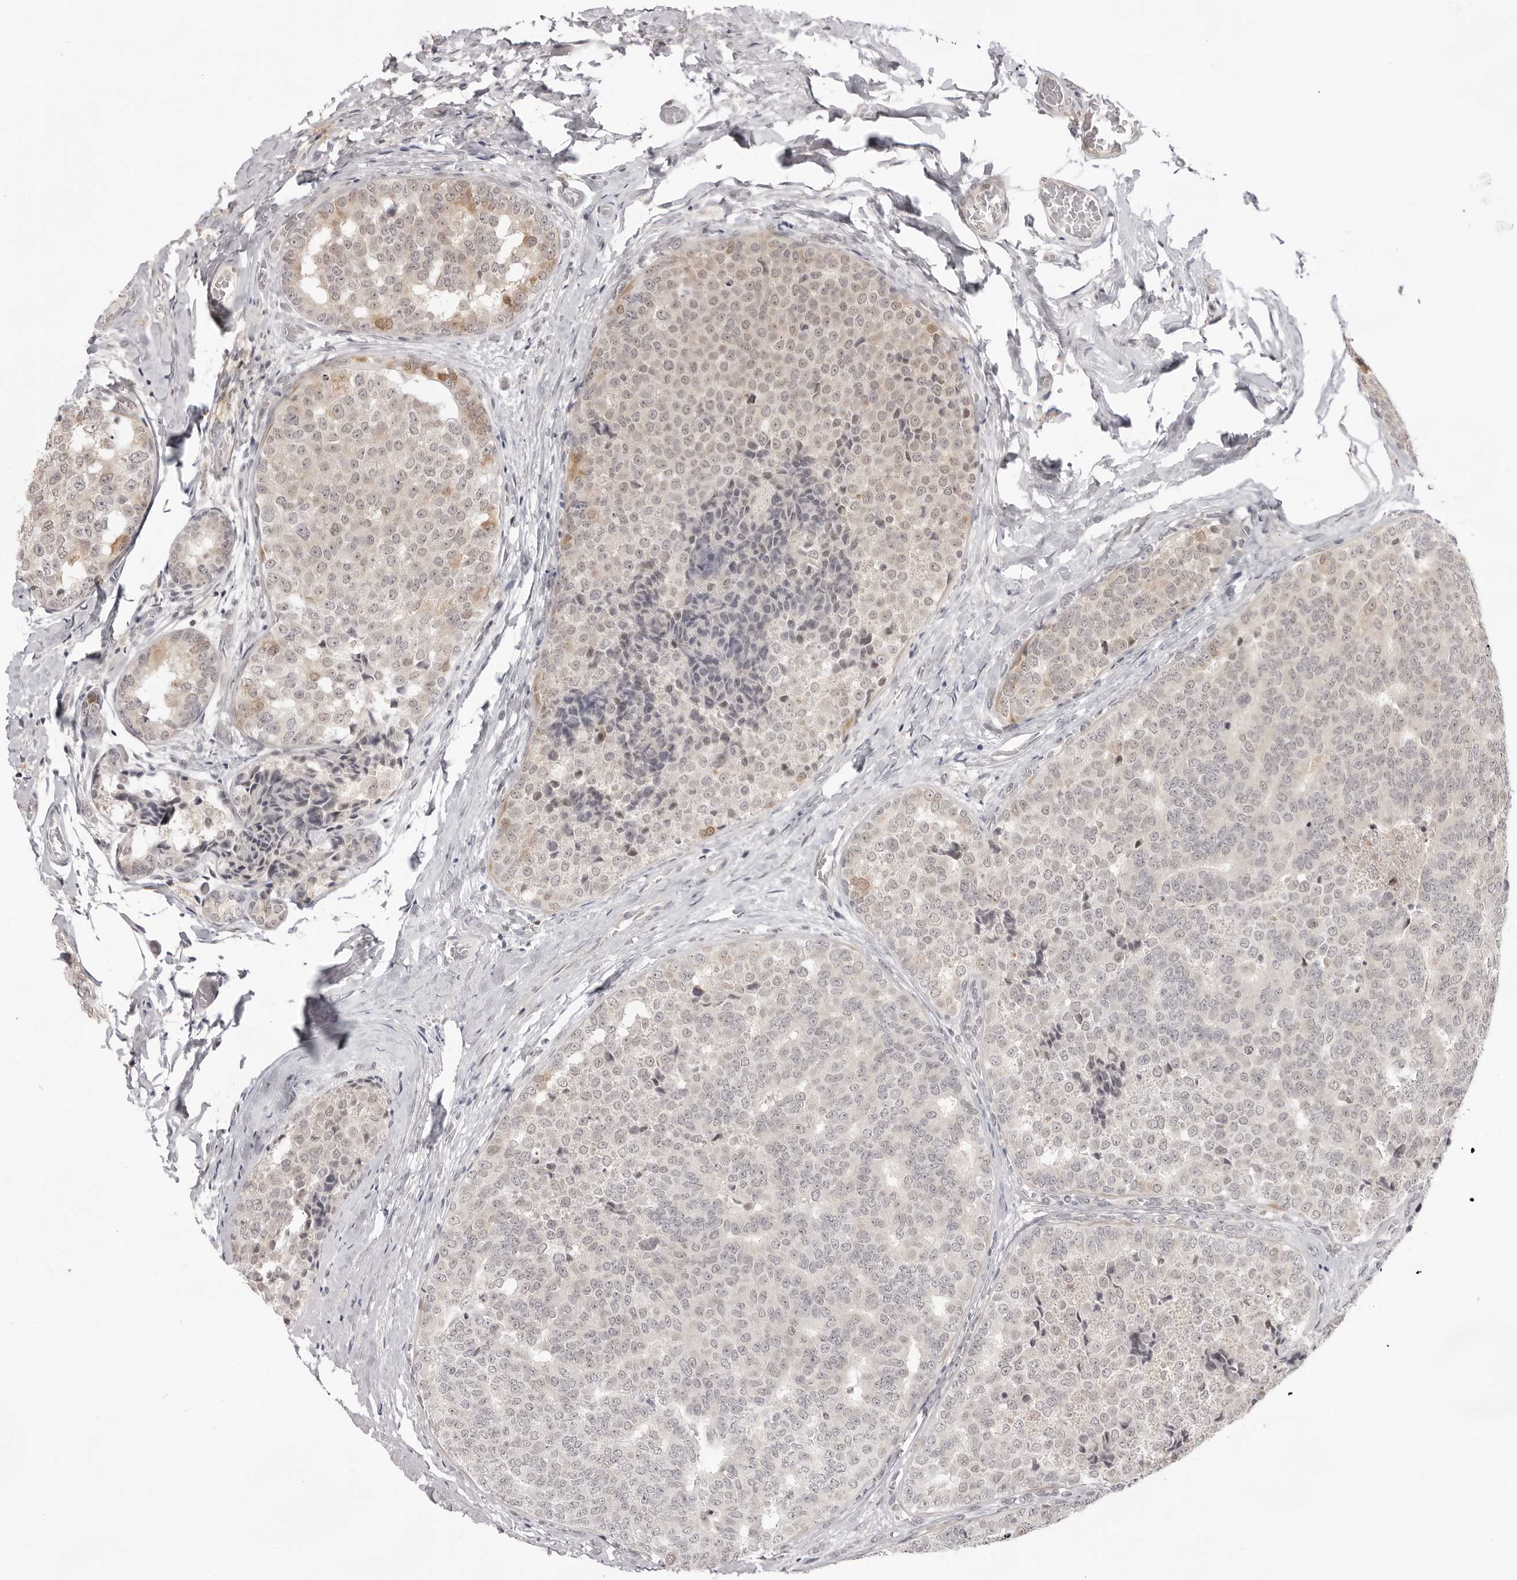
{"staining": {"intensity": "weak", "quantity": "25%-75%", "location": "nuclear"}, "tissue": "breast cancer", "cell_type": "Tumor cells", "image_type": "cancer", "snomed": [{"axis": "morphology", "description": "Normal tissue, NOS"}, {"axis": "morphology", "description": "Duct carcinoma"}, {"axis": "topography", "description": "Breast"}], "caption": "This photomicrograph exhibits immunohistochemistry staining of human breast intraductal carcinoma, with low weak nuclear staining in about 25%-75% of tumor cells.", "gene": "SRGAP2", "patient": {"sex": "female", "age": 43}}